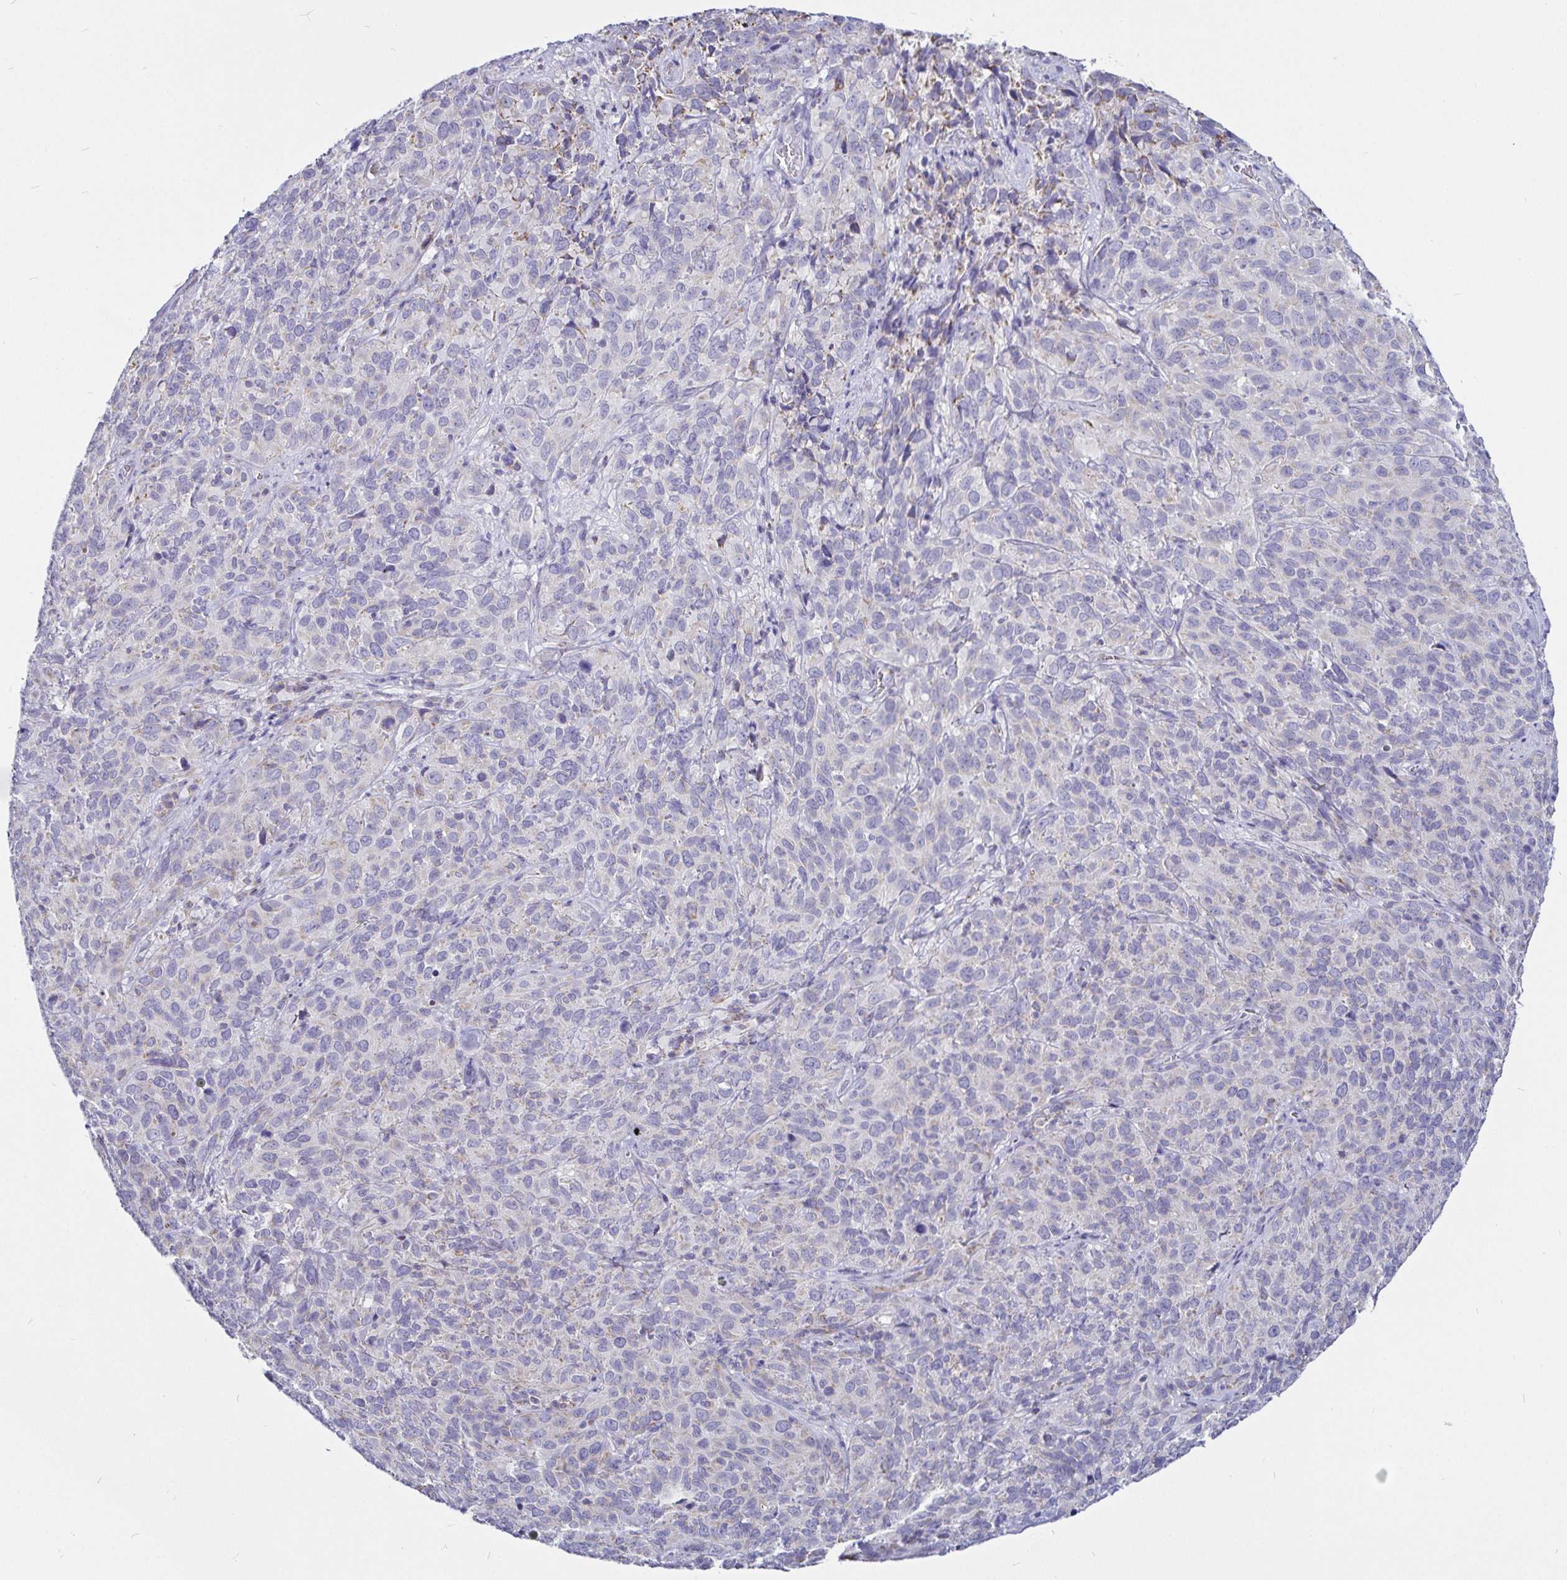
{"staining": {"intensity": "negative", "quantity": "none", "location": "none"}, "tissue": "cervical cancer", "cell_type": "Tumor cells", "image_type": "cancer", "snomed": [{"axis": "morphology", "description": "Squamous cell carcinoma, NOS"}, {"axis": "topography", "description": "Cervix"}], "caption": "Immunohistochemical staining of cervical squamous cell carcinoma reveals no significant expression in tumor cells.", "gene": "PGAM2", "patient": {"sex": "female", "age": 51}}